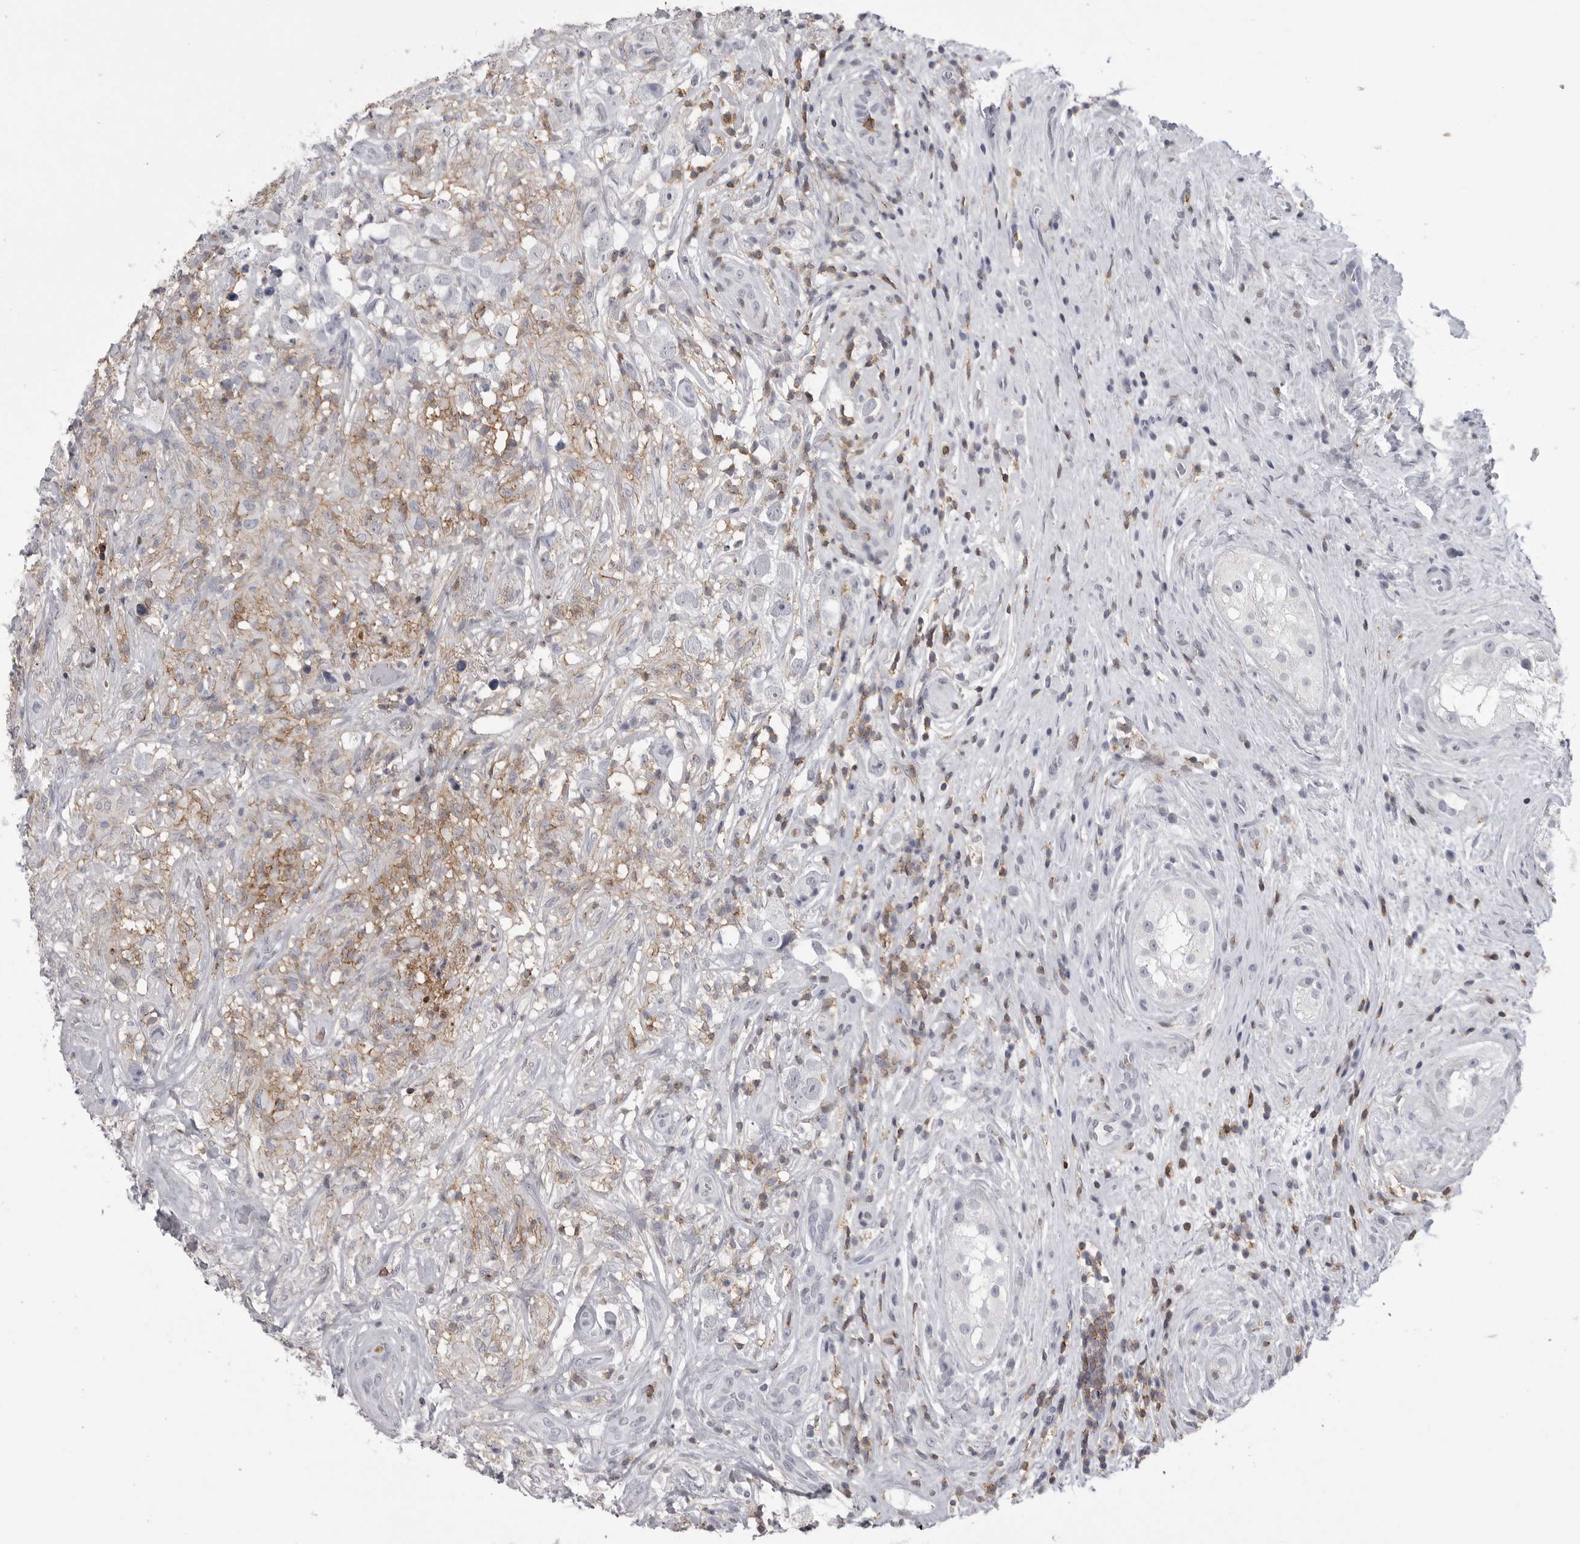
{"staining": {"intensity": "negative", "quantity": "none", "location": "none"}, "tissue": "testis cancer", "cell_type": "Tumor cells", "image_type": "cancer", "snomed": [{"axis": "morphology", "description": "Seminoma, NOS"}, {"axis": "topography", "description": "Testis"}], "caption": "Testis cancer (seminoma) was stained to show a protein in brown. There is no significant expression in tumor cells.", "gene": "ITGAL", "patient": {"sex": "male", "age": 49}}